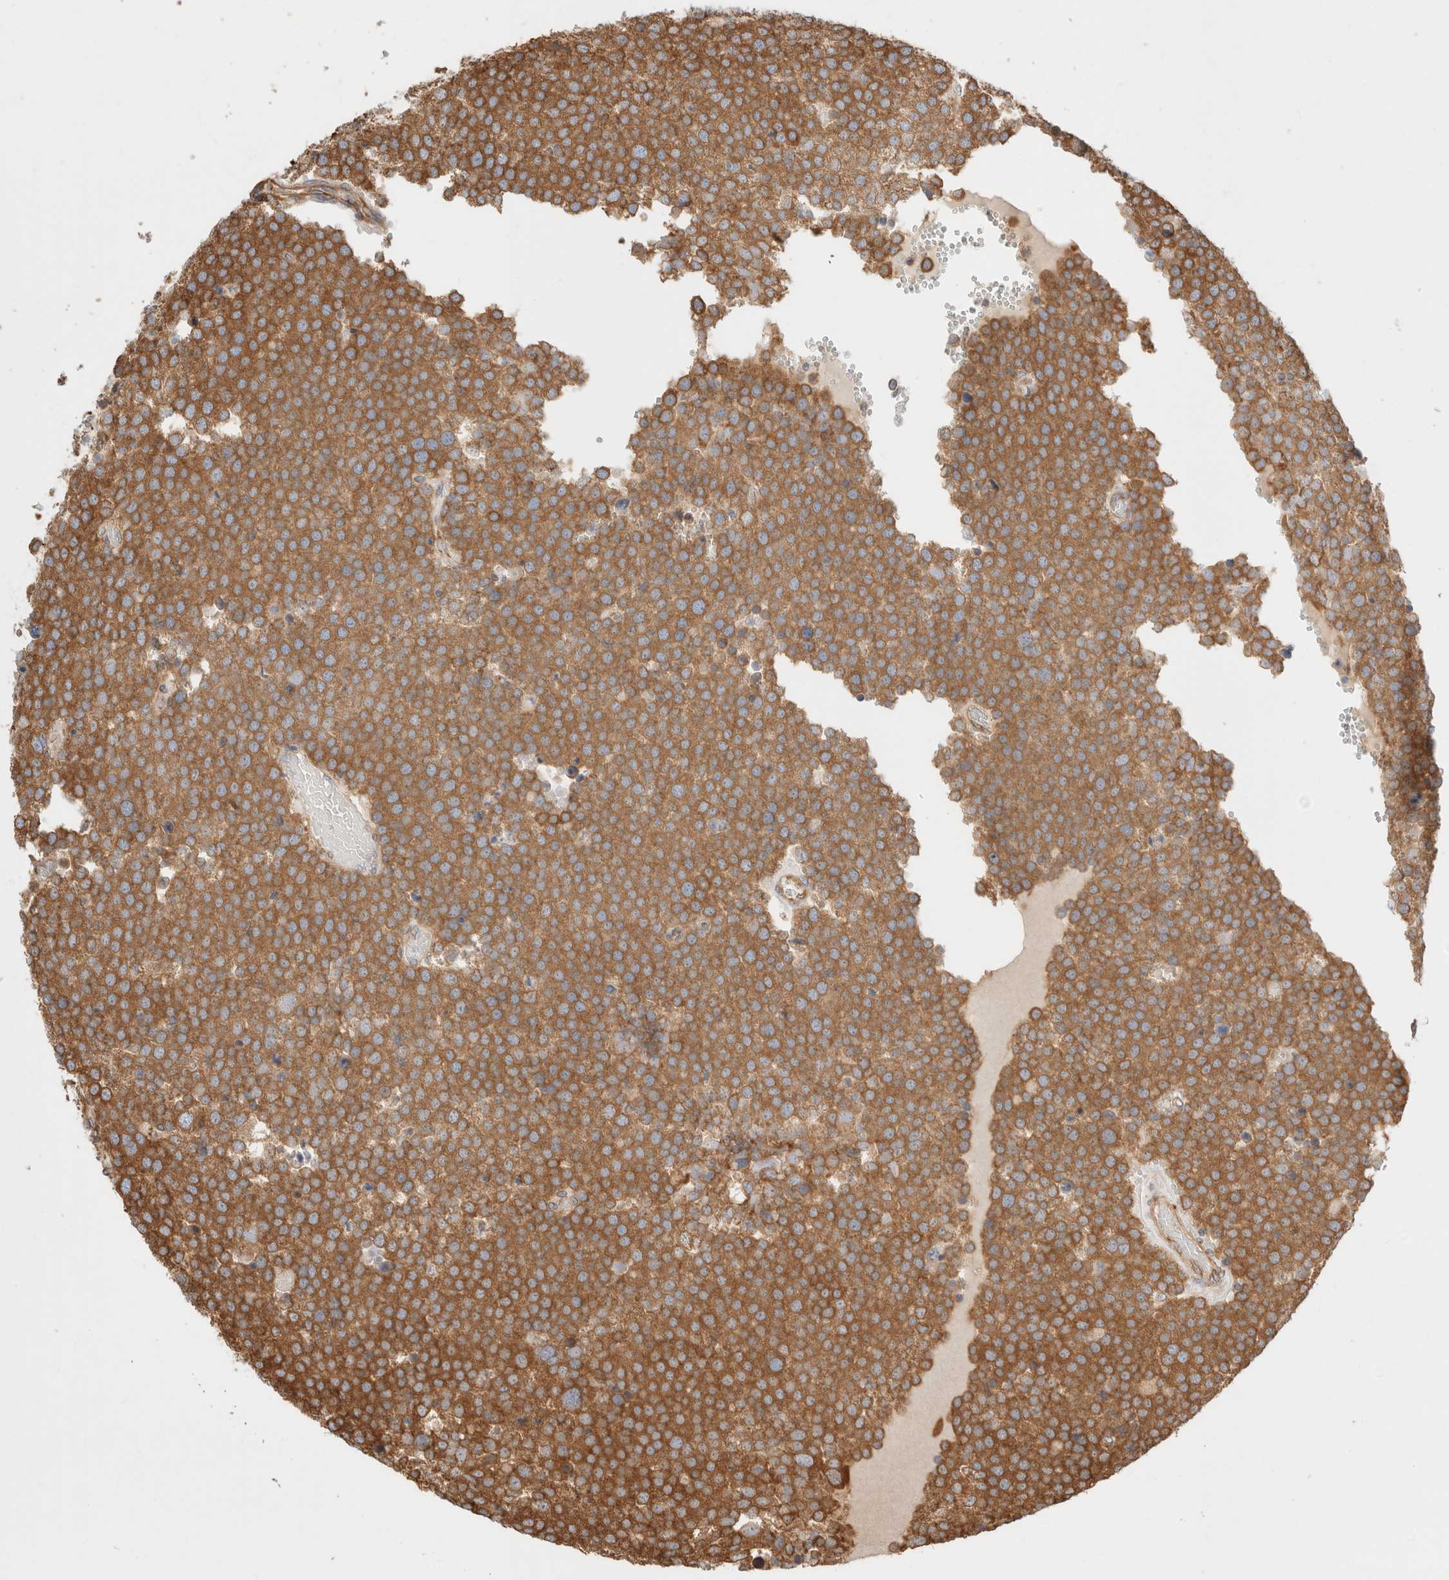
{"staining": {"intensity": "strong", "quantity": ">75%", "location": "cytoplasmic/membranous"}, "tissue": "testis cancer", "cell_type": "Tumor cells", "image_type": "cancer", "snomed": [{"axis": "morphology", "description": "Seminoma, NOS"}, {"axis": "topography", "description": "Testis"}], "caption": "IHC photomicrograph of human testis cancer (seminoma) stained for a protein (brown), which displays high levels of strong cytoplasmic/membranous staining in approximately >75% of tumor cells.", "gene": "ZC2HC1A", "patient": {"sex": "male", "age": 71}}